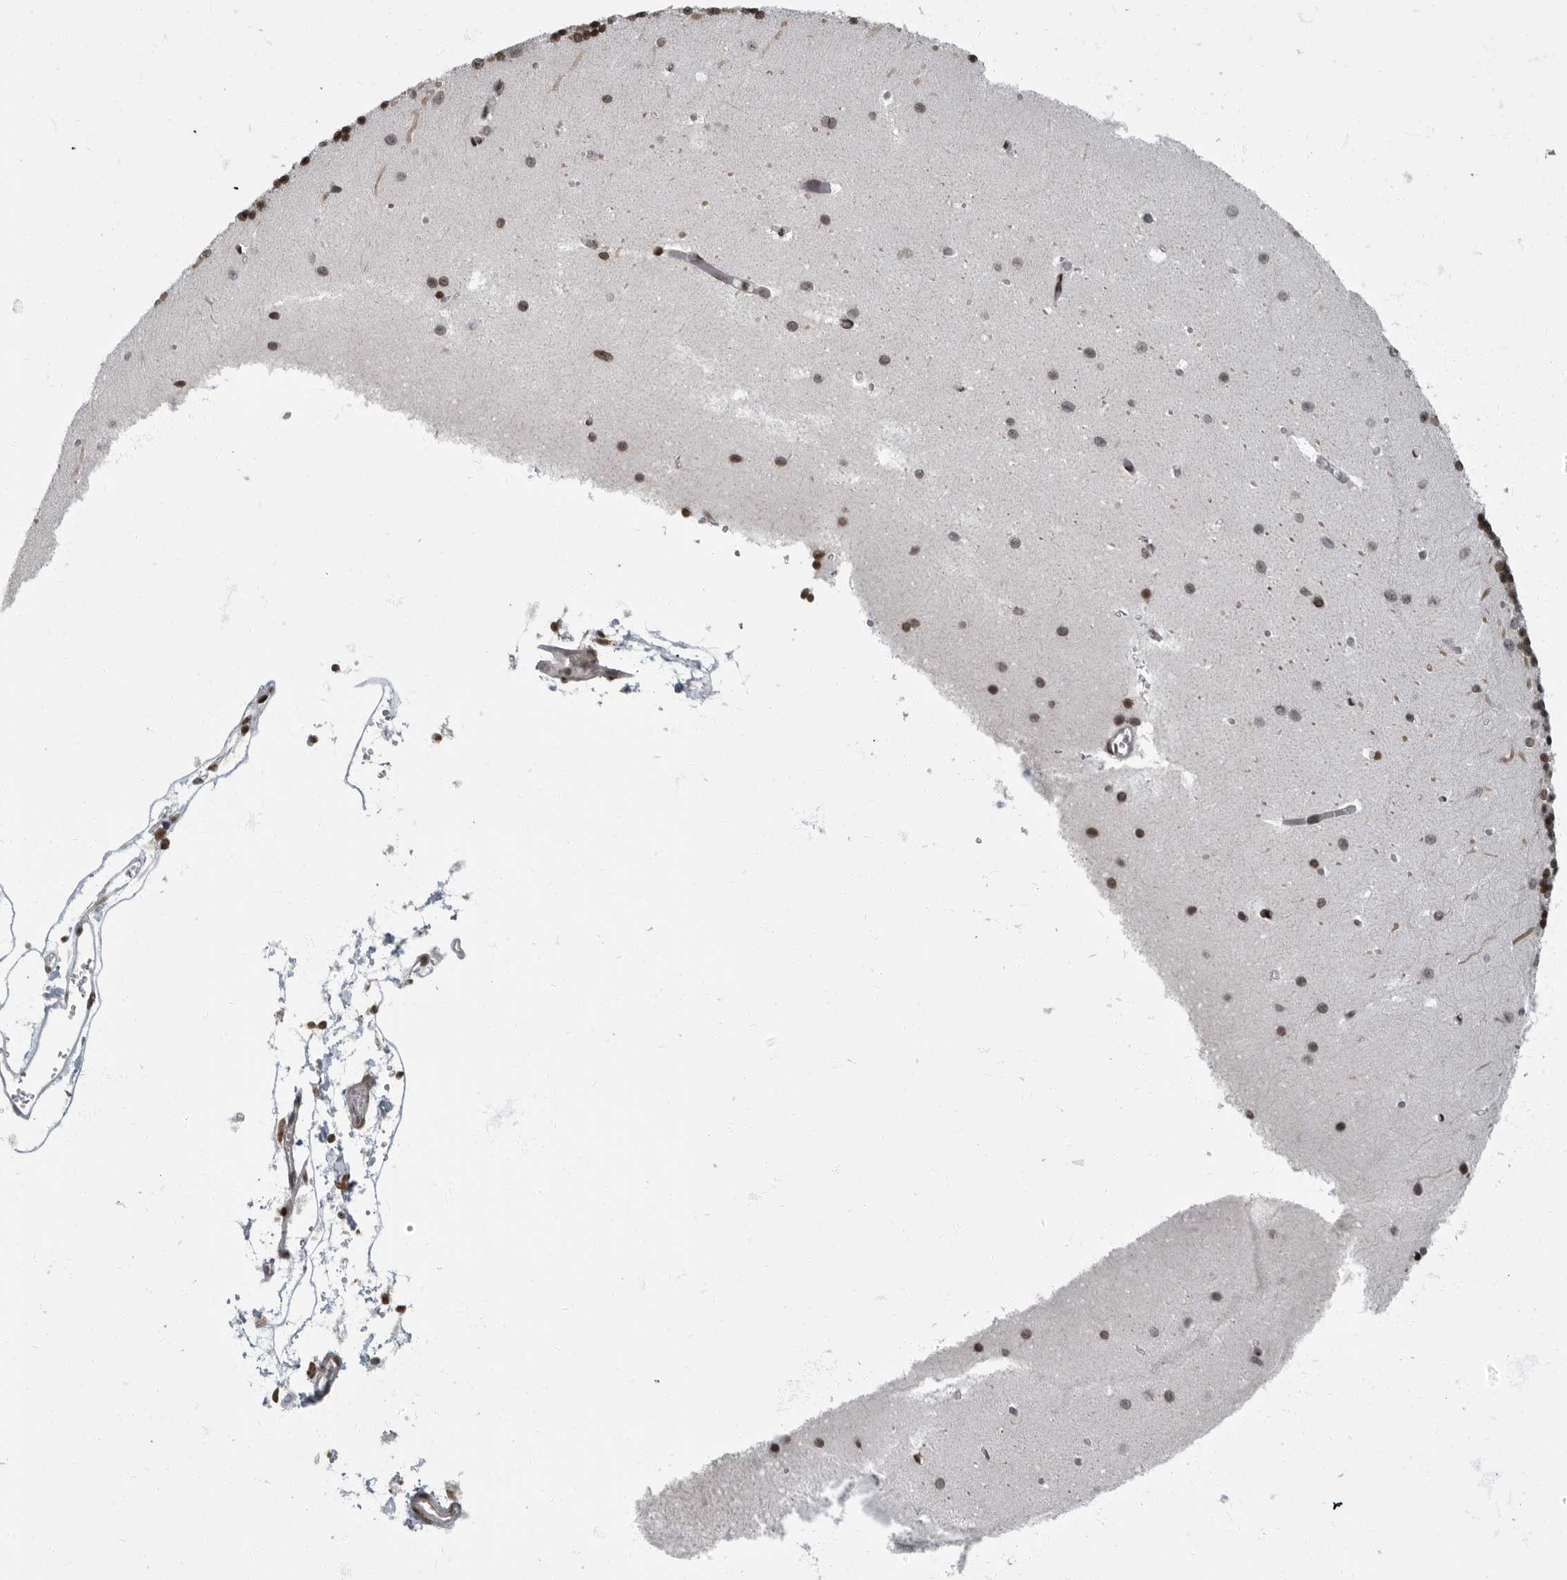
{"staining": {"intensity": "moderate", "quantity": ">75%", "location": "nuclear"}, "tissue": "cerebellum", "cell_type": "Cells in granular layer", "image_type": "normal", "snomed": [{"axis": "morphology", "description": "Normal tissue, NOS"}, {"axis": "topography", "description": "Cerebellum"}], "caption": "The photomicrograph shows a brown stain indicating the presence of a protein in the nuclear of cells in granular layer in cerebellum. Immunohistochemistry stains the protein of interest in brown and the nuclei are stained blue.", "gene": "EVI5", "patient": {"sex": "male", "age": 37}}